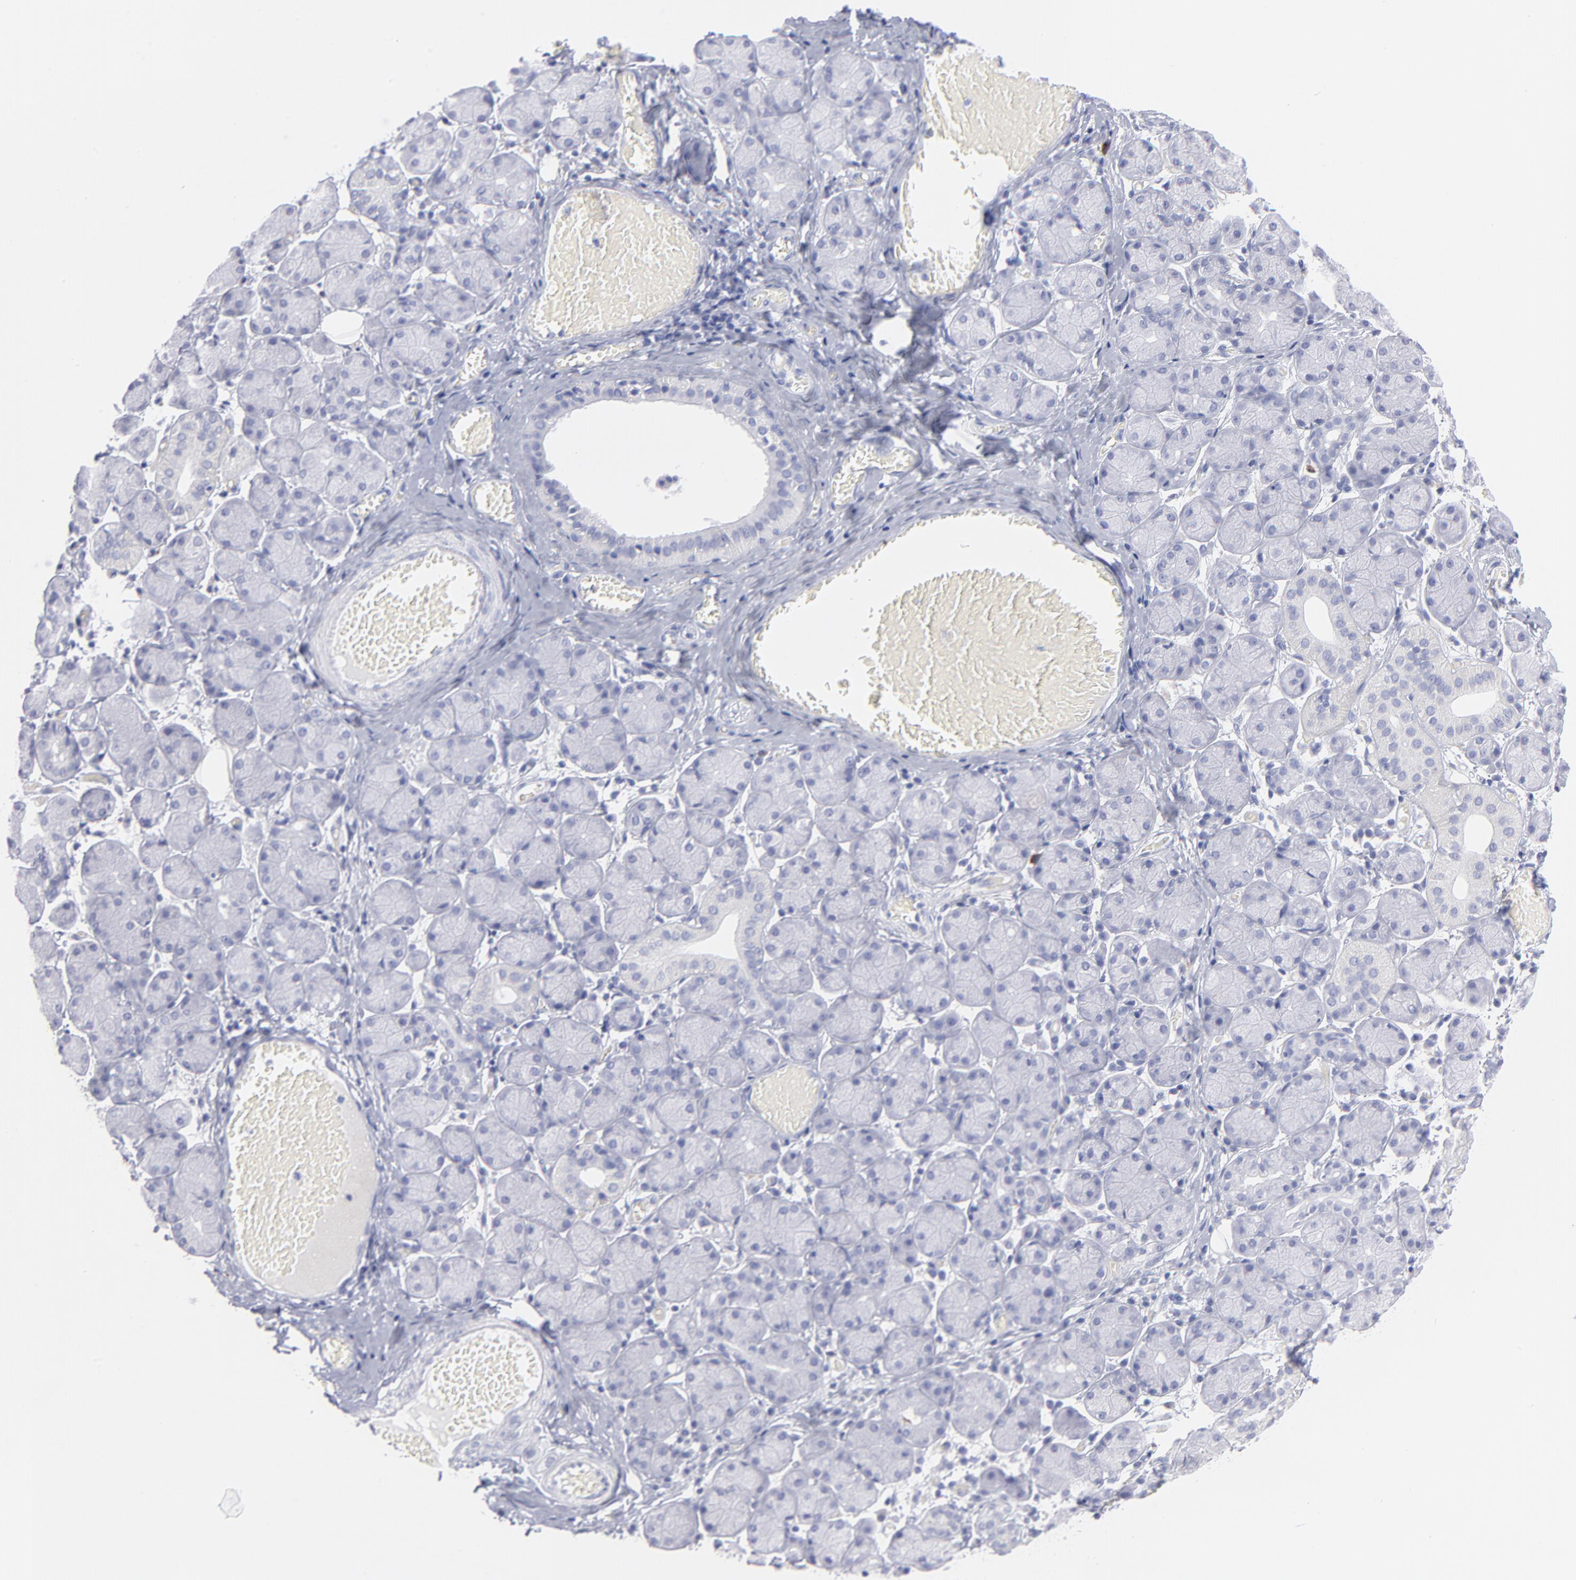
{"staining": {"intensity": "strong", "quantity": "<25%", "location": "cytoplasmic/membranous"}, "tissue": "salivary gland", "cell_type": "Glandular cells", "image_type": "normal", "snomed": [{"axis": "morphology", "description": "Normal tissue, NOS"}, {"axis": "topography", "description": "Salivary gland"}], "caption": "The micrograph displays a brown stain indicating the presence of a protein in the cytoplasmic/membranous of glandular cells in salivary gland. (DAB (3,3'-diaminobenzidine) = brown stain, brightfield microscopy at high magnification).", "gene": "CCNB1", "patient": {"sex": "female", "age": 24}}